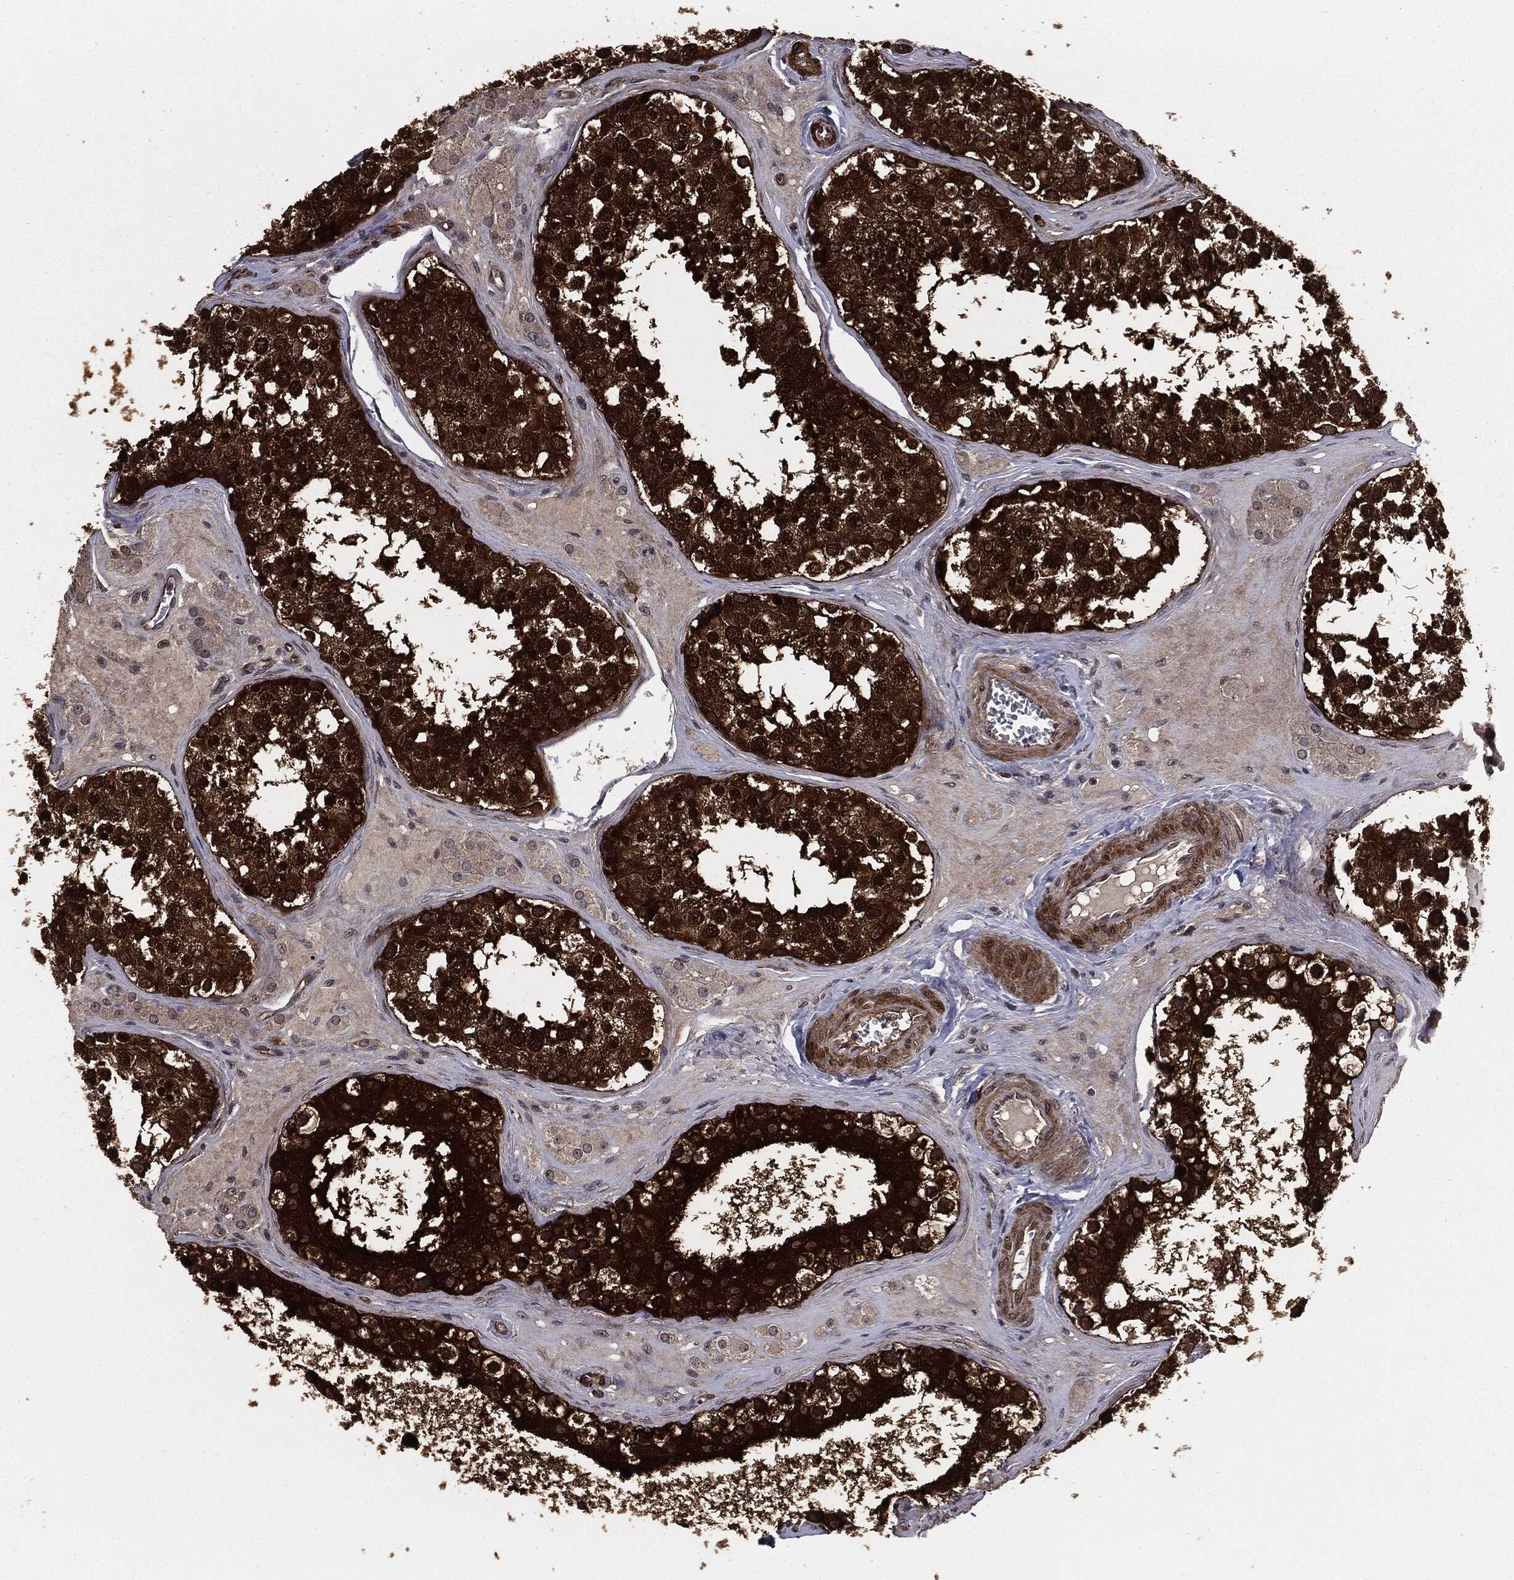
{"staining": {"intensity": "strong", "quantity": ">75%", "location": "cytoplasmic/membranous,nuclear"}, "tissue": "testis", "cell_type": "Cells in seminiferous ducts", "image_type": "normal", "snomed": [{"axis": "morphology", "description": "Normal tissue, NOS"}, {"axis": "topography", "description": "Testis"}], "caption": "A high-resolution micrograph shows IHC staining of unremarkable testis, which exhibits strong cytoplasmic/membranous,nuclear expression in approximately >75% of cells in seminiferous ducts. The staining was performed using DAB (3,3'-diaminobenzidine), with brown indicating positive protein expression. Nuclei are stained blue with hematoxylin.", "gene": "PTPA", "patient": {"sex": "male", "age": 31}}